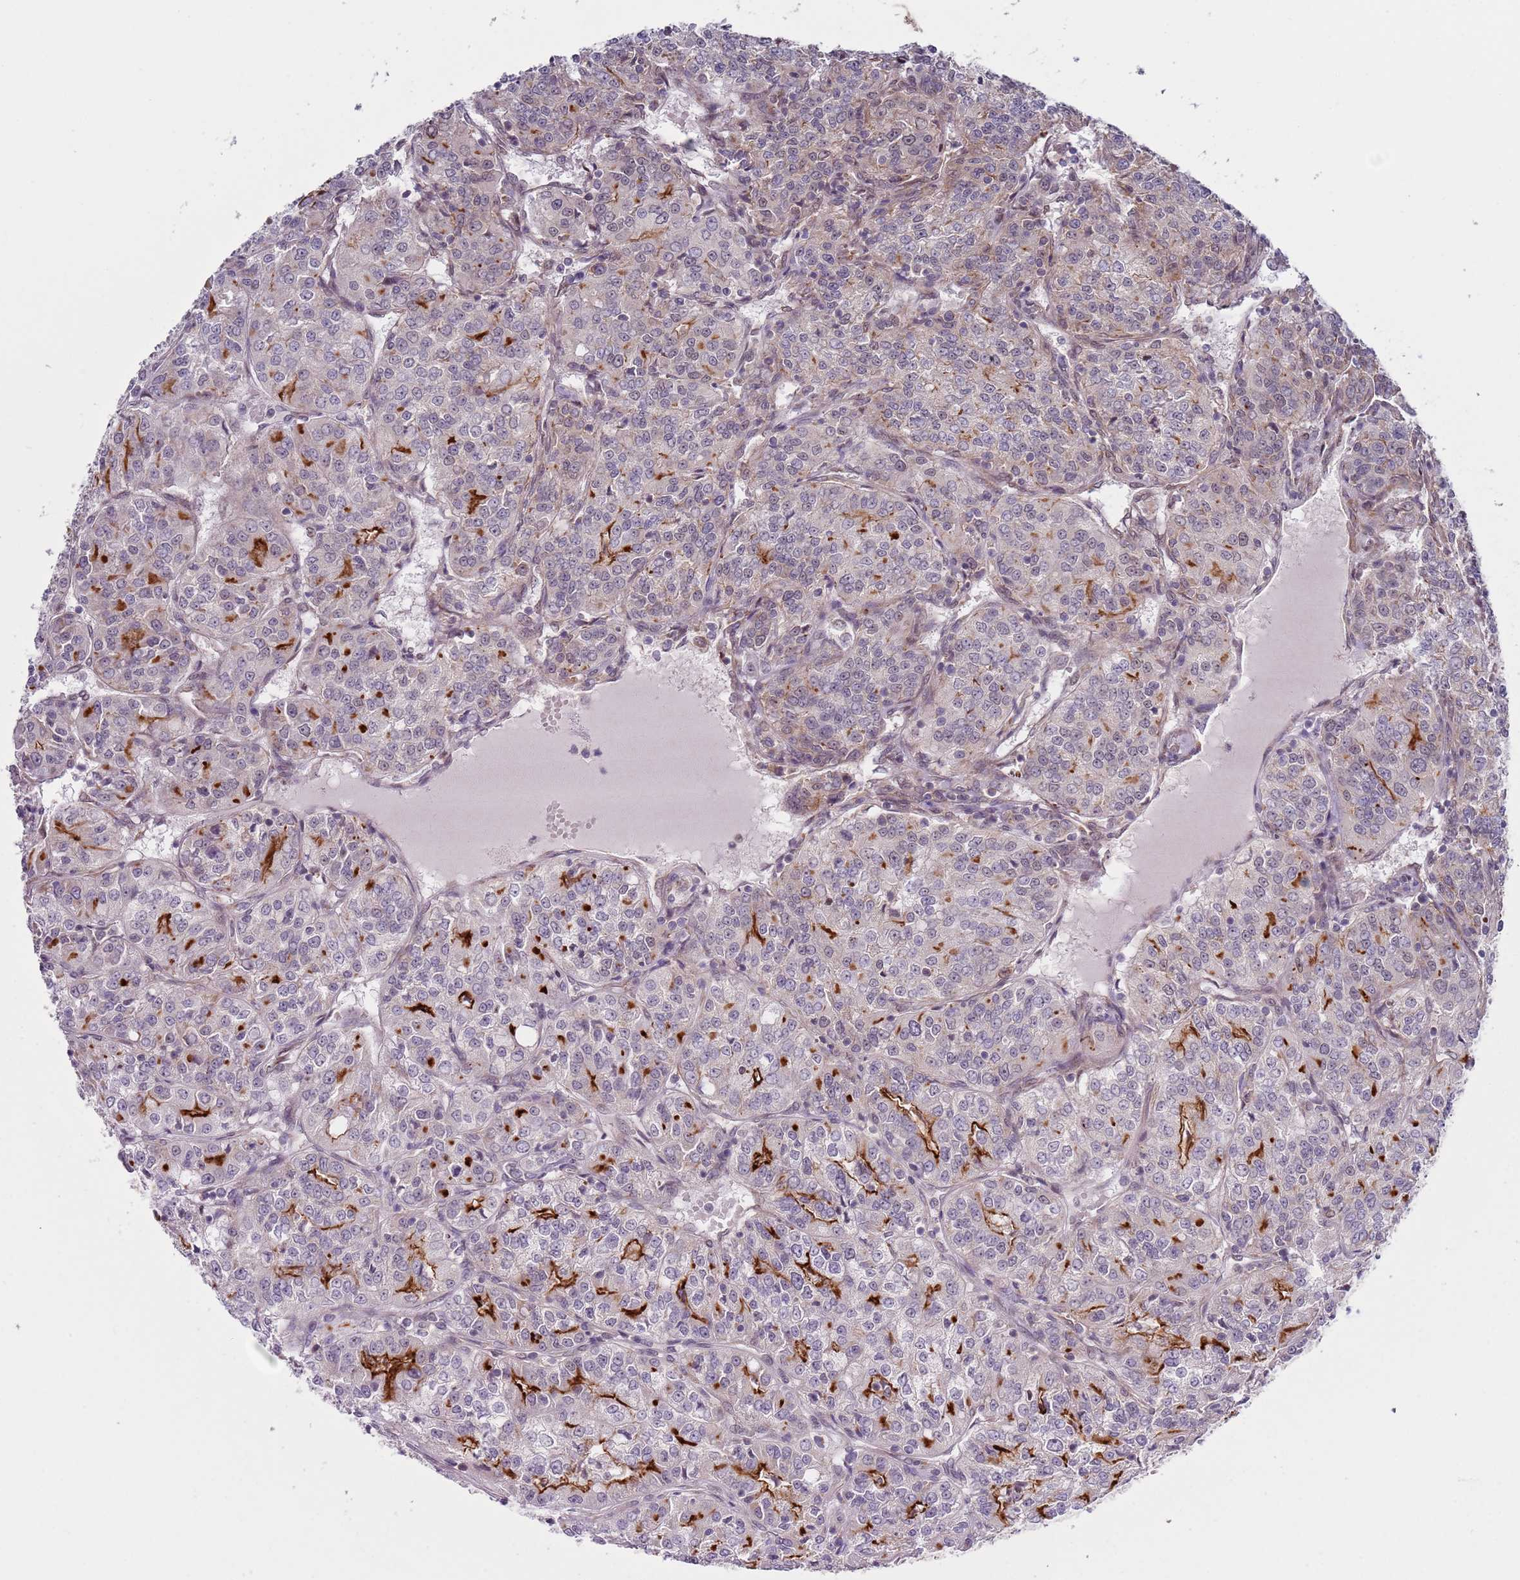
{"staining": {"intensity": "strong", "quantity": "<25%", "location": "cytoplasmic/membranous"}, "tissue": "renal cancer", "cell_type": "Tumor cells", "image_type": "cancer", "snomed": [{"axis": "morphology", "description": "Adenocarcinoma, NOS"}, {"axis": "topography", "description": "Kidney"}], "caption": "Strong cytoplasmic/membranous staining for a protein is seen in approximately <25% of tumor cells of adenocarcinoma (renal) using IHC.", "gene": "SLC25A32", "patient": {"sex": "female", "age": 63}}